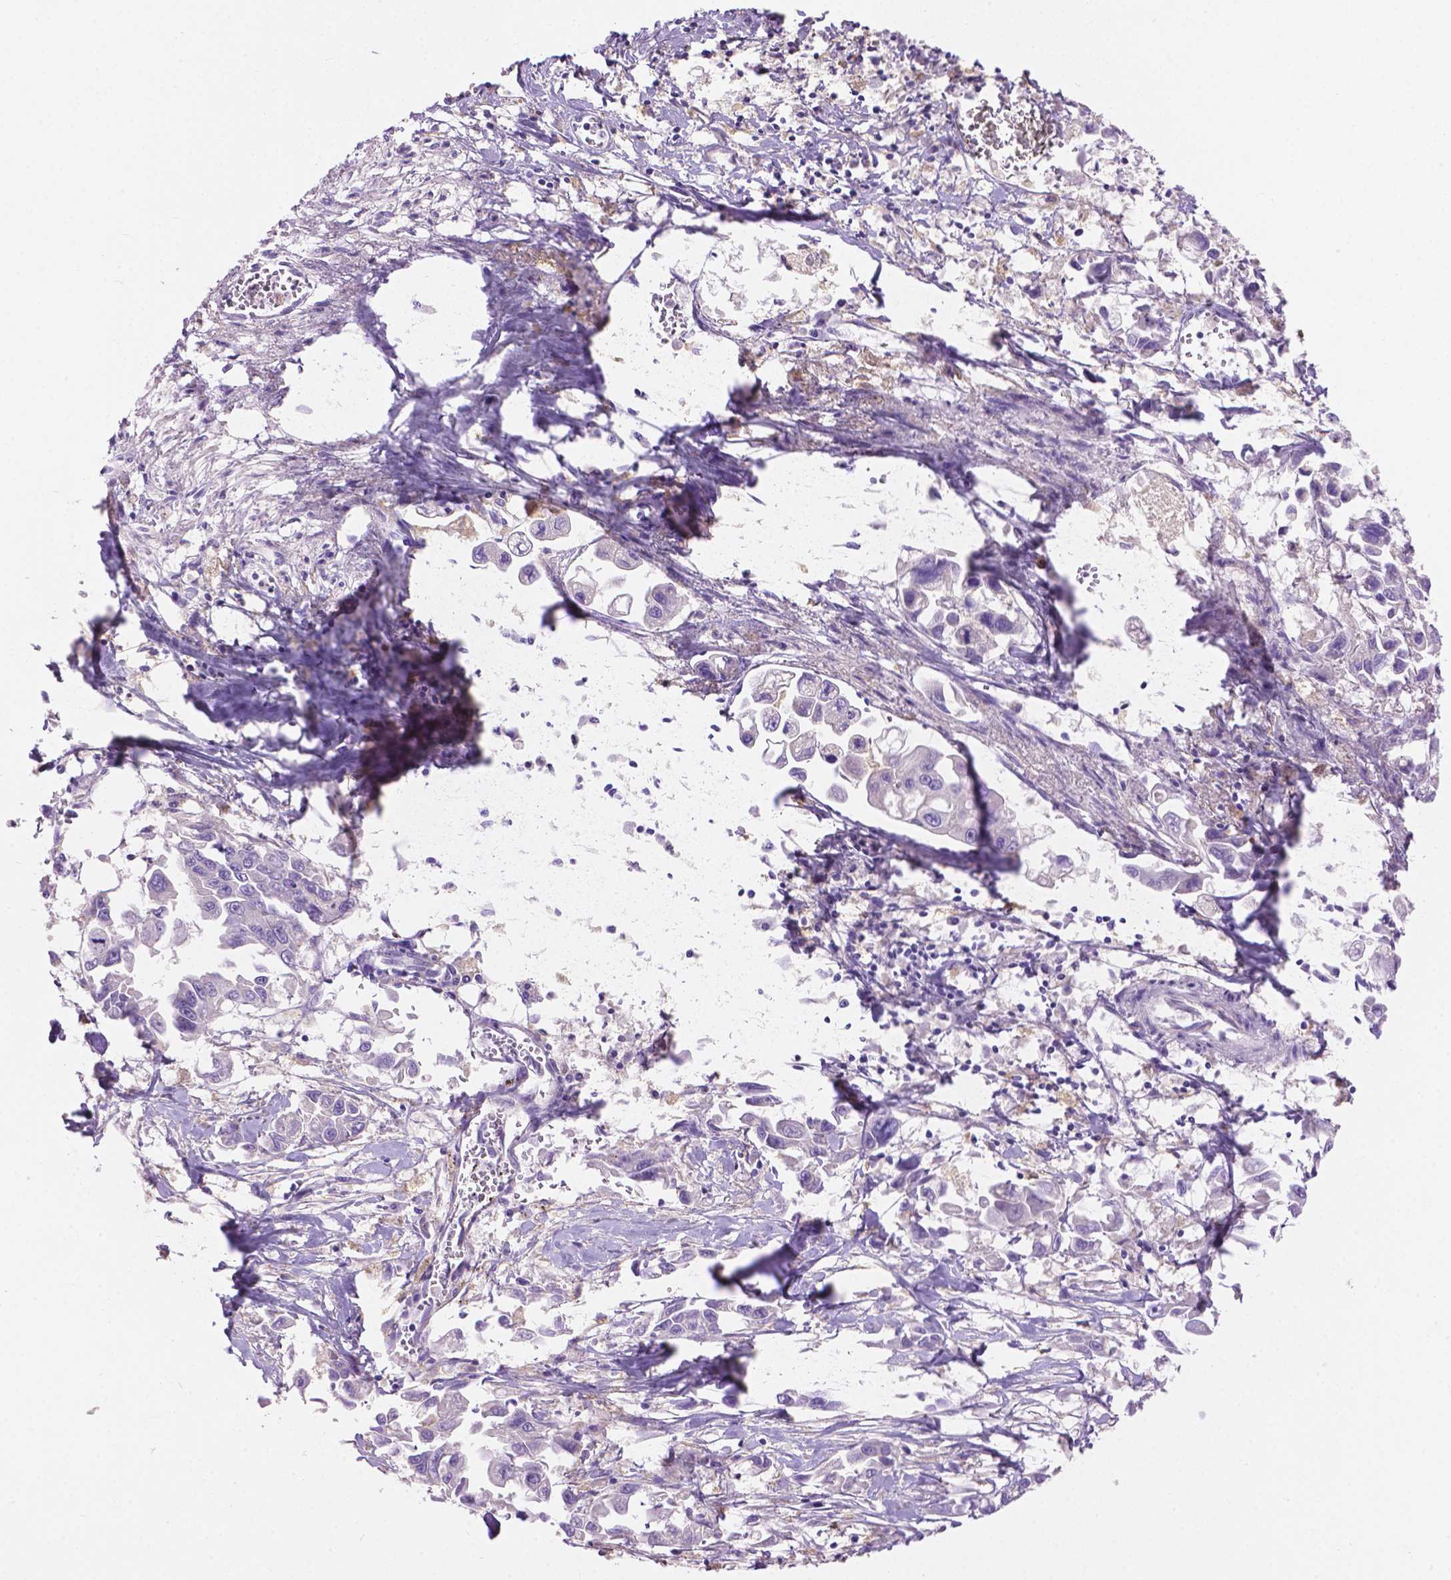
{"staining": {"intensity": "negative", "quantity": "none", "location": "none"}, "tissue": "pancreatic cancer", "cell_type": "Tumor cells", "image_type": "cancer", "snomed": [{"axis": "morphology", "description": "Adenocarcinoma, NOS"}, {"axis": "topography", "description": "Pancreas"}], "caption": "This micrograph is of pancreatic cancer stained with immunohistochemistry to label a protein in brown with the nuclei are counter-stained blue. There is no expression in tumor cells.", "gene": "CDH7", "patient": {"sex": "female", "age": 83}}